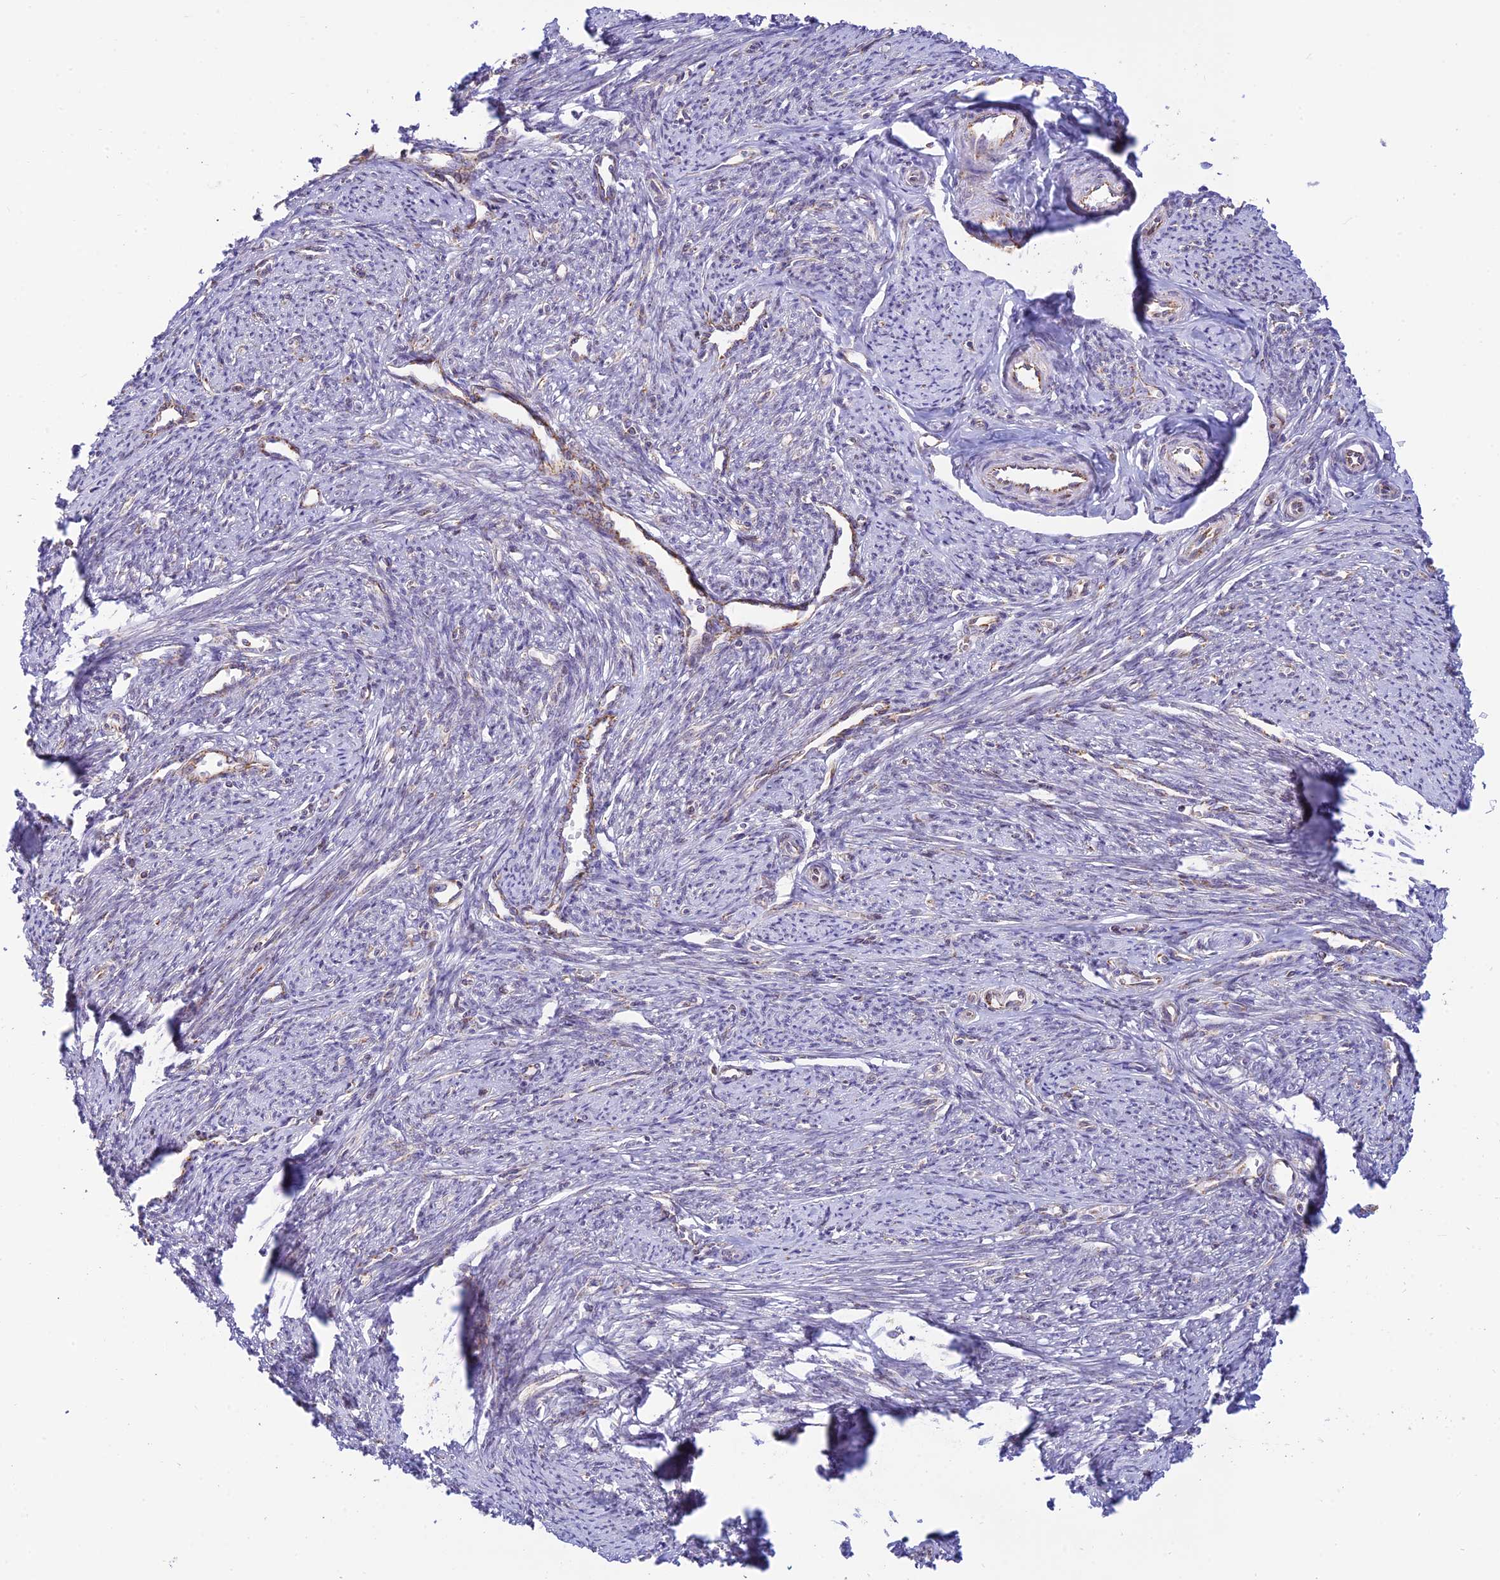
{"staining": {"intensity": "moderate", "quantity": "<25%", "location": "nuclear"}, "tissue": "smooth muscle", "cell_type": "Smooth muscle cells", "image_type": "normal", "snomed": [{"axis": "morphology", "description": "Normal tissue, NOS"}, {"axis": "topography", "description": "Smooth muscle"}, {"axis": "topography", "description": "Uterus"}], "caption": "IHC of unremarkable human smooth muscle exhibits low levels of moderate nuclear expression in approximately <25% of smooth muscle cells. Nuclei are stained in blue.", "gene": "HOOK2", "patient": {"sex": "female", "age": 59}}